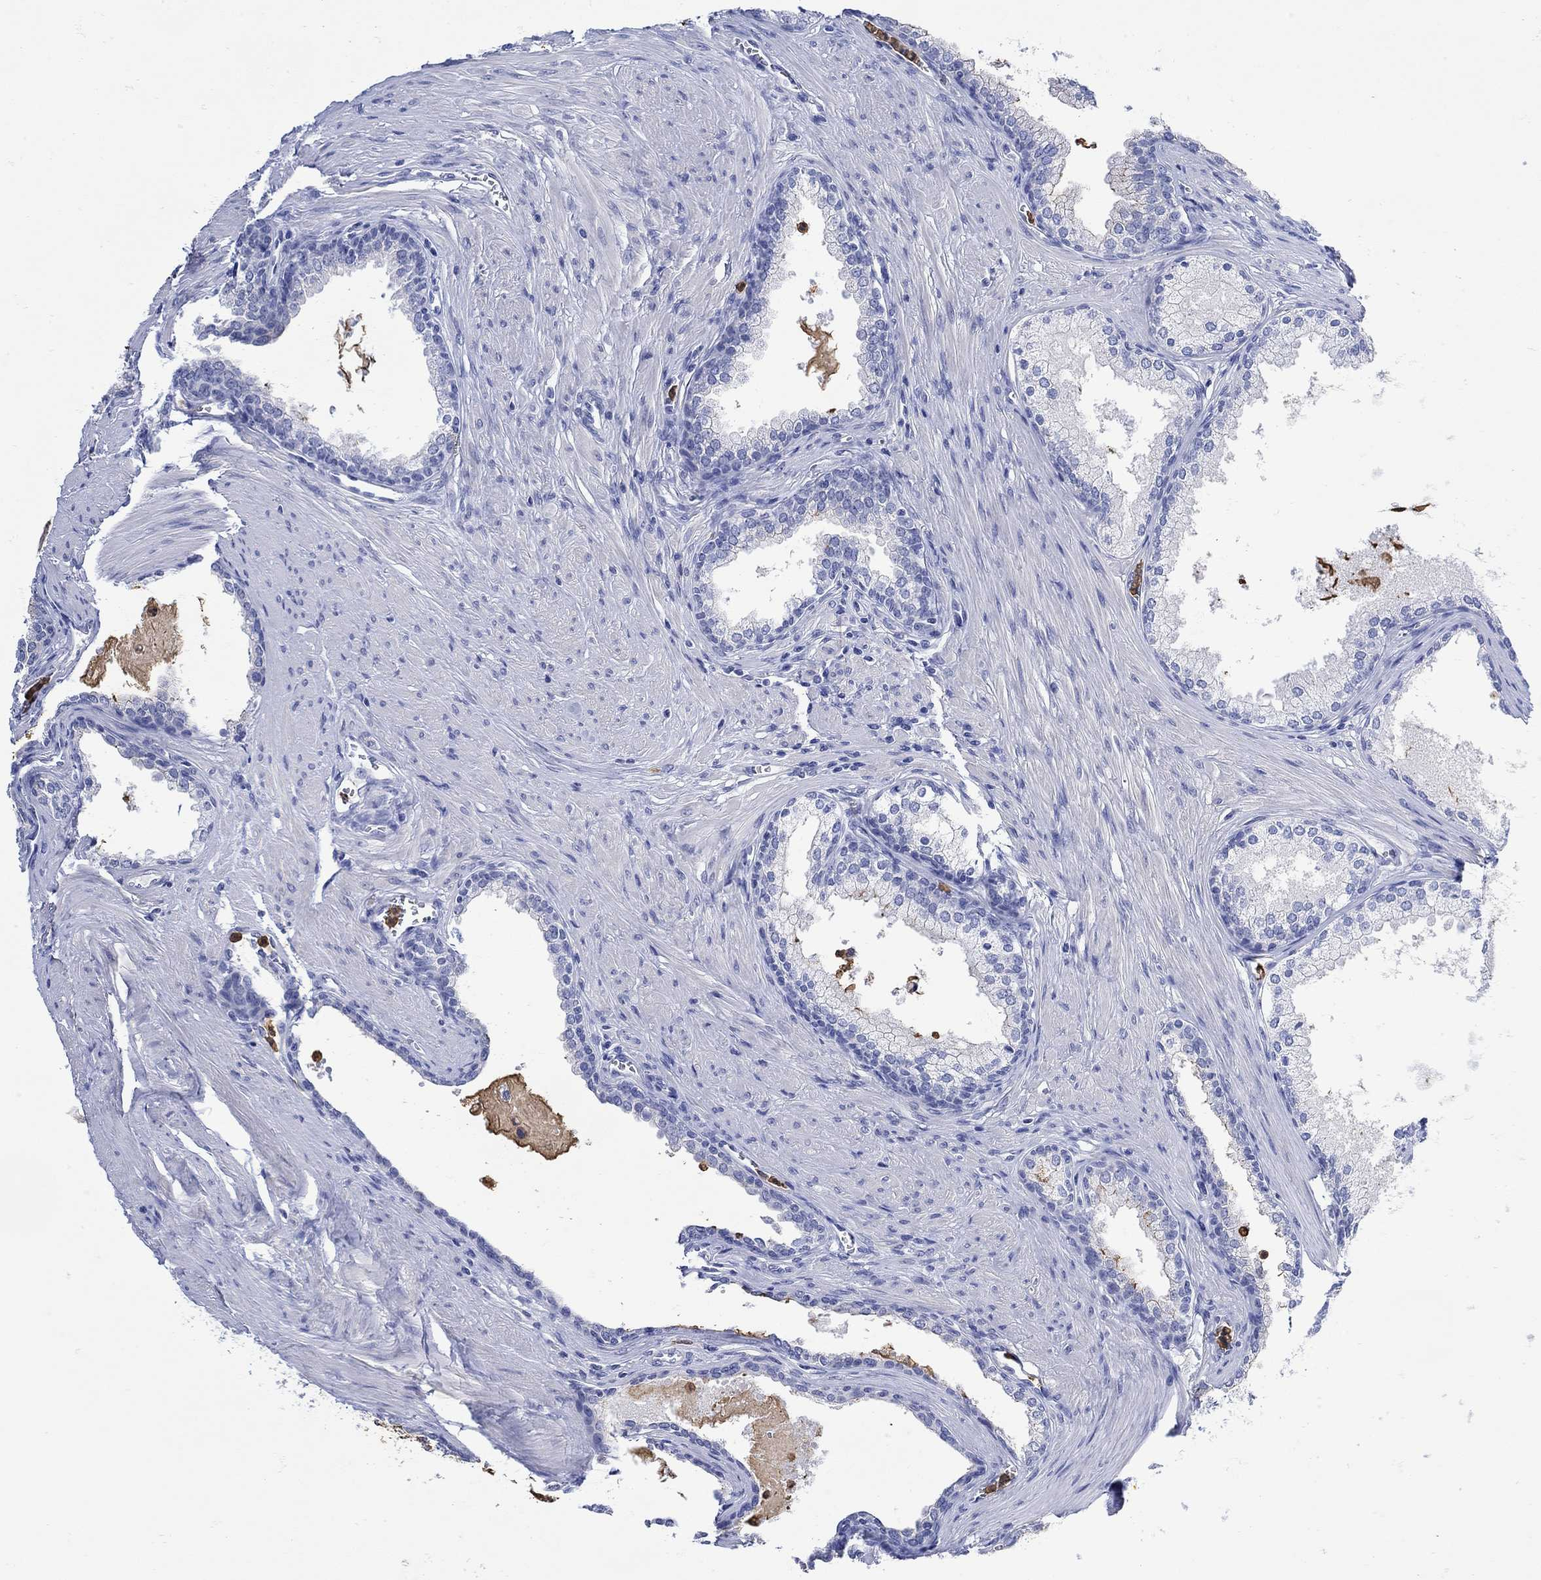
{"staining": {"intensity": "negative", "quantity": "none", "location": "none"}, "tissue": "prostate cancer", "cell_type": "Tumor cells", "image_type": "cancer", "snomed": [{"axis": "morphology", "description": "Adenocarcinoma, NOS"}, {"axis": "topography", "description": "Prostate"}], "caption": "This is an immunohistochemistry (IHC) image of prostate adenocarcinoma. There is no positivity in tumor cells.", "gene": "LINGO3", "patient": {"sex": "male", "age": 66}}